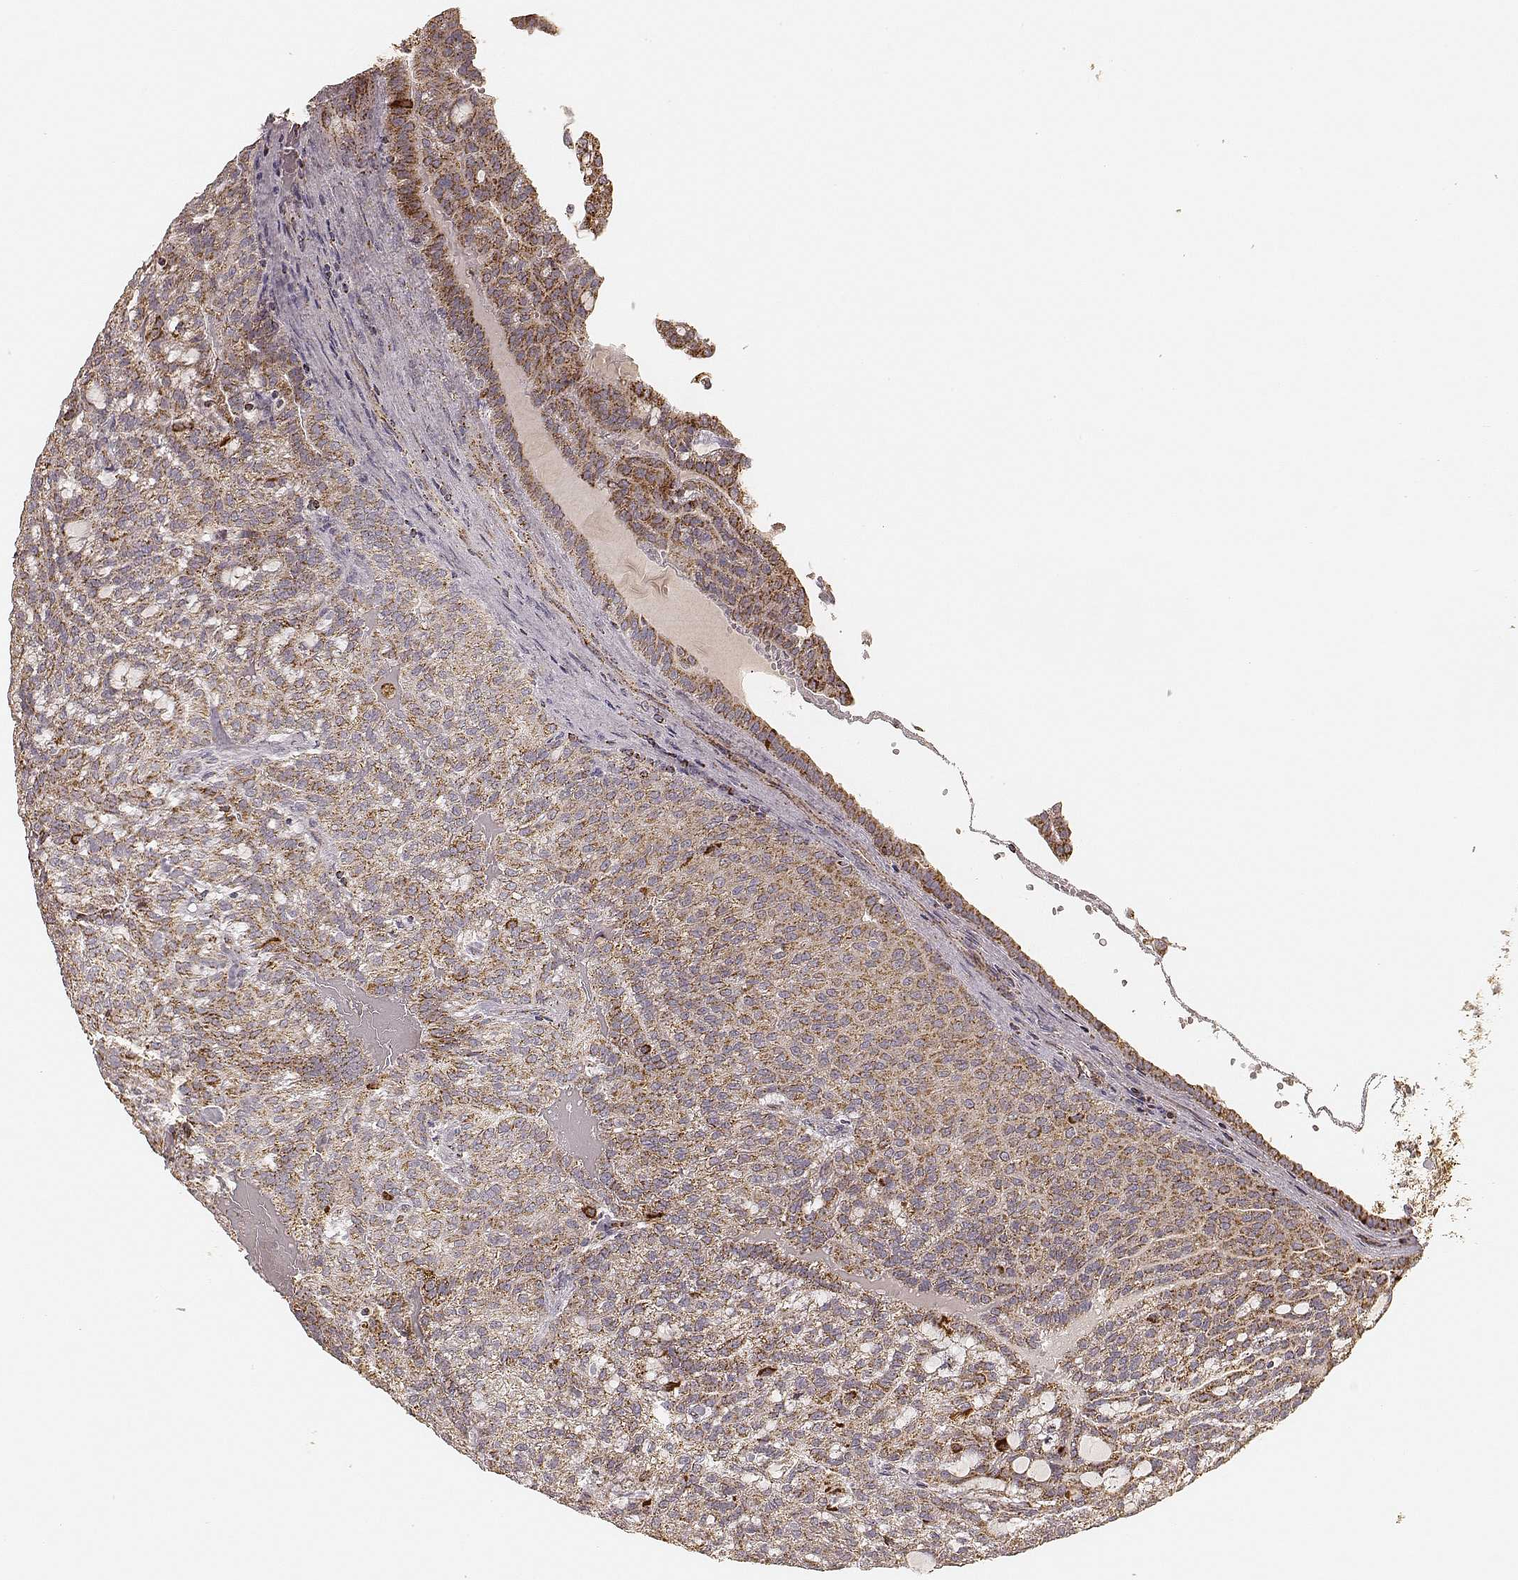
{"staining": {"intensity": "strong", "quantity": ">75%", "location": "cytoplasmic/membranous"}, "tissue": "renal cancer", "cell_type": "Tumor cells", "image_type": "cancer", "snomed": [{"axis": "morphology", "description": "Adenocarcinoma, NOS"}, {"axis": "topography", "description": "Kidney"}], "caption": "Immunohistochemistry (IHC) histopathology image of human renal cancer stained for a protein (brown), which shows high levels of strong cytoplasmic/membranous staining in approximately >75% of tumor cells.", "gene": "CS", "patient": {"sex": "male", "age": 63}}